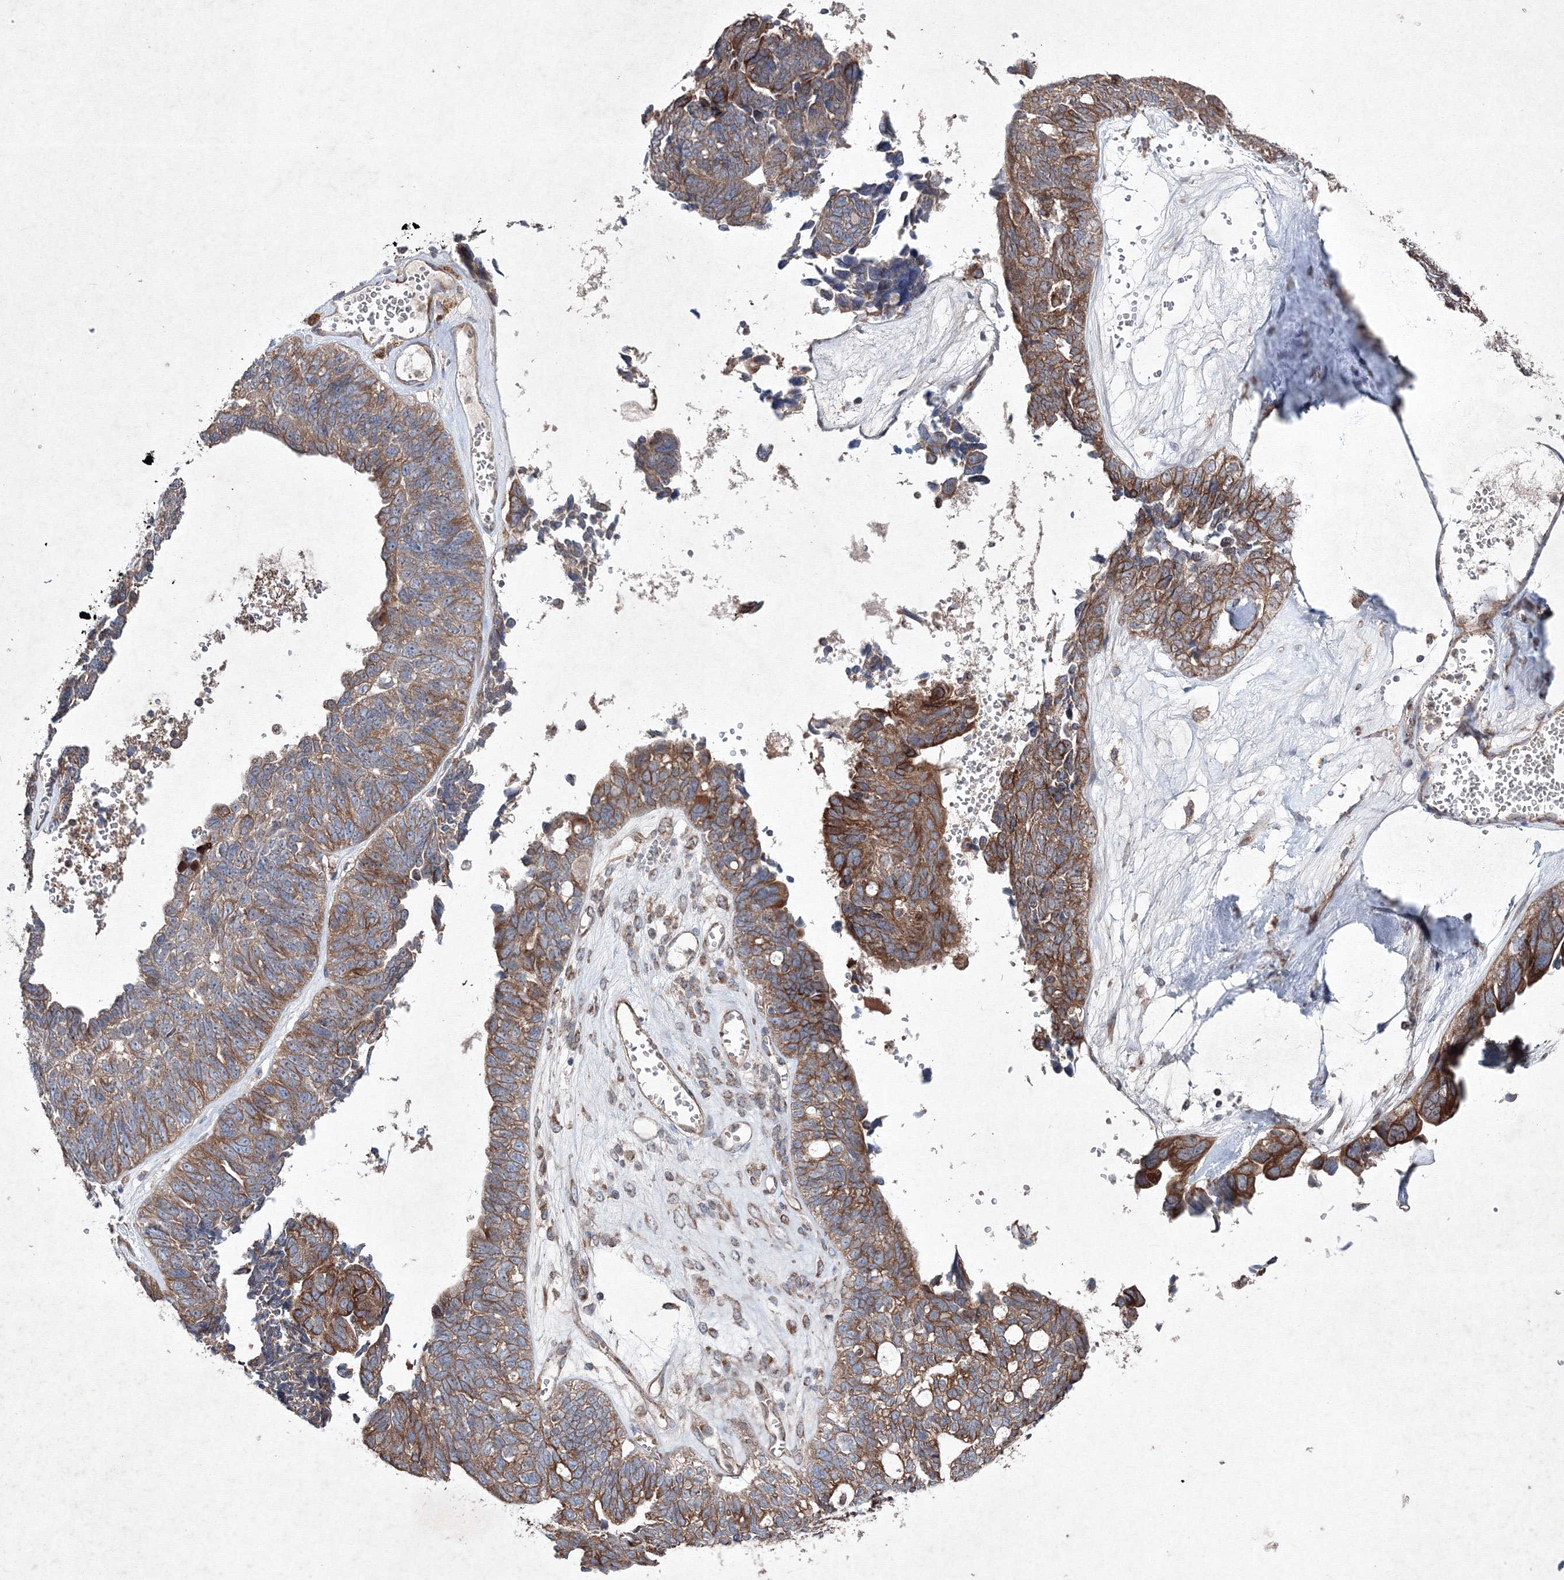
{"staining": {"intensity": "moderate", "quantity": "25%-75%", "location": "cytoplasmic/membranous"}, "tissue": "ovarian cancer", "cell_type": "Tumor cells", "image_type": "cancer", "snomed": [{"axis": "morphology", "description": "Cystadenocarcinoma, serous, NOS"}, {"axis": "topography", "description": "Ovary"}], "caption": "Protein expression analysis of serous cystadenocarcinoma (ovarian) demonstrates moderate cytoplasmic/membranous positivity in approximately 25%-75% of tumor cells.", "gene": "GFM1", "patient": {"sex": "female", "age": 79}}